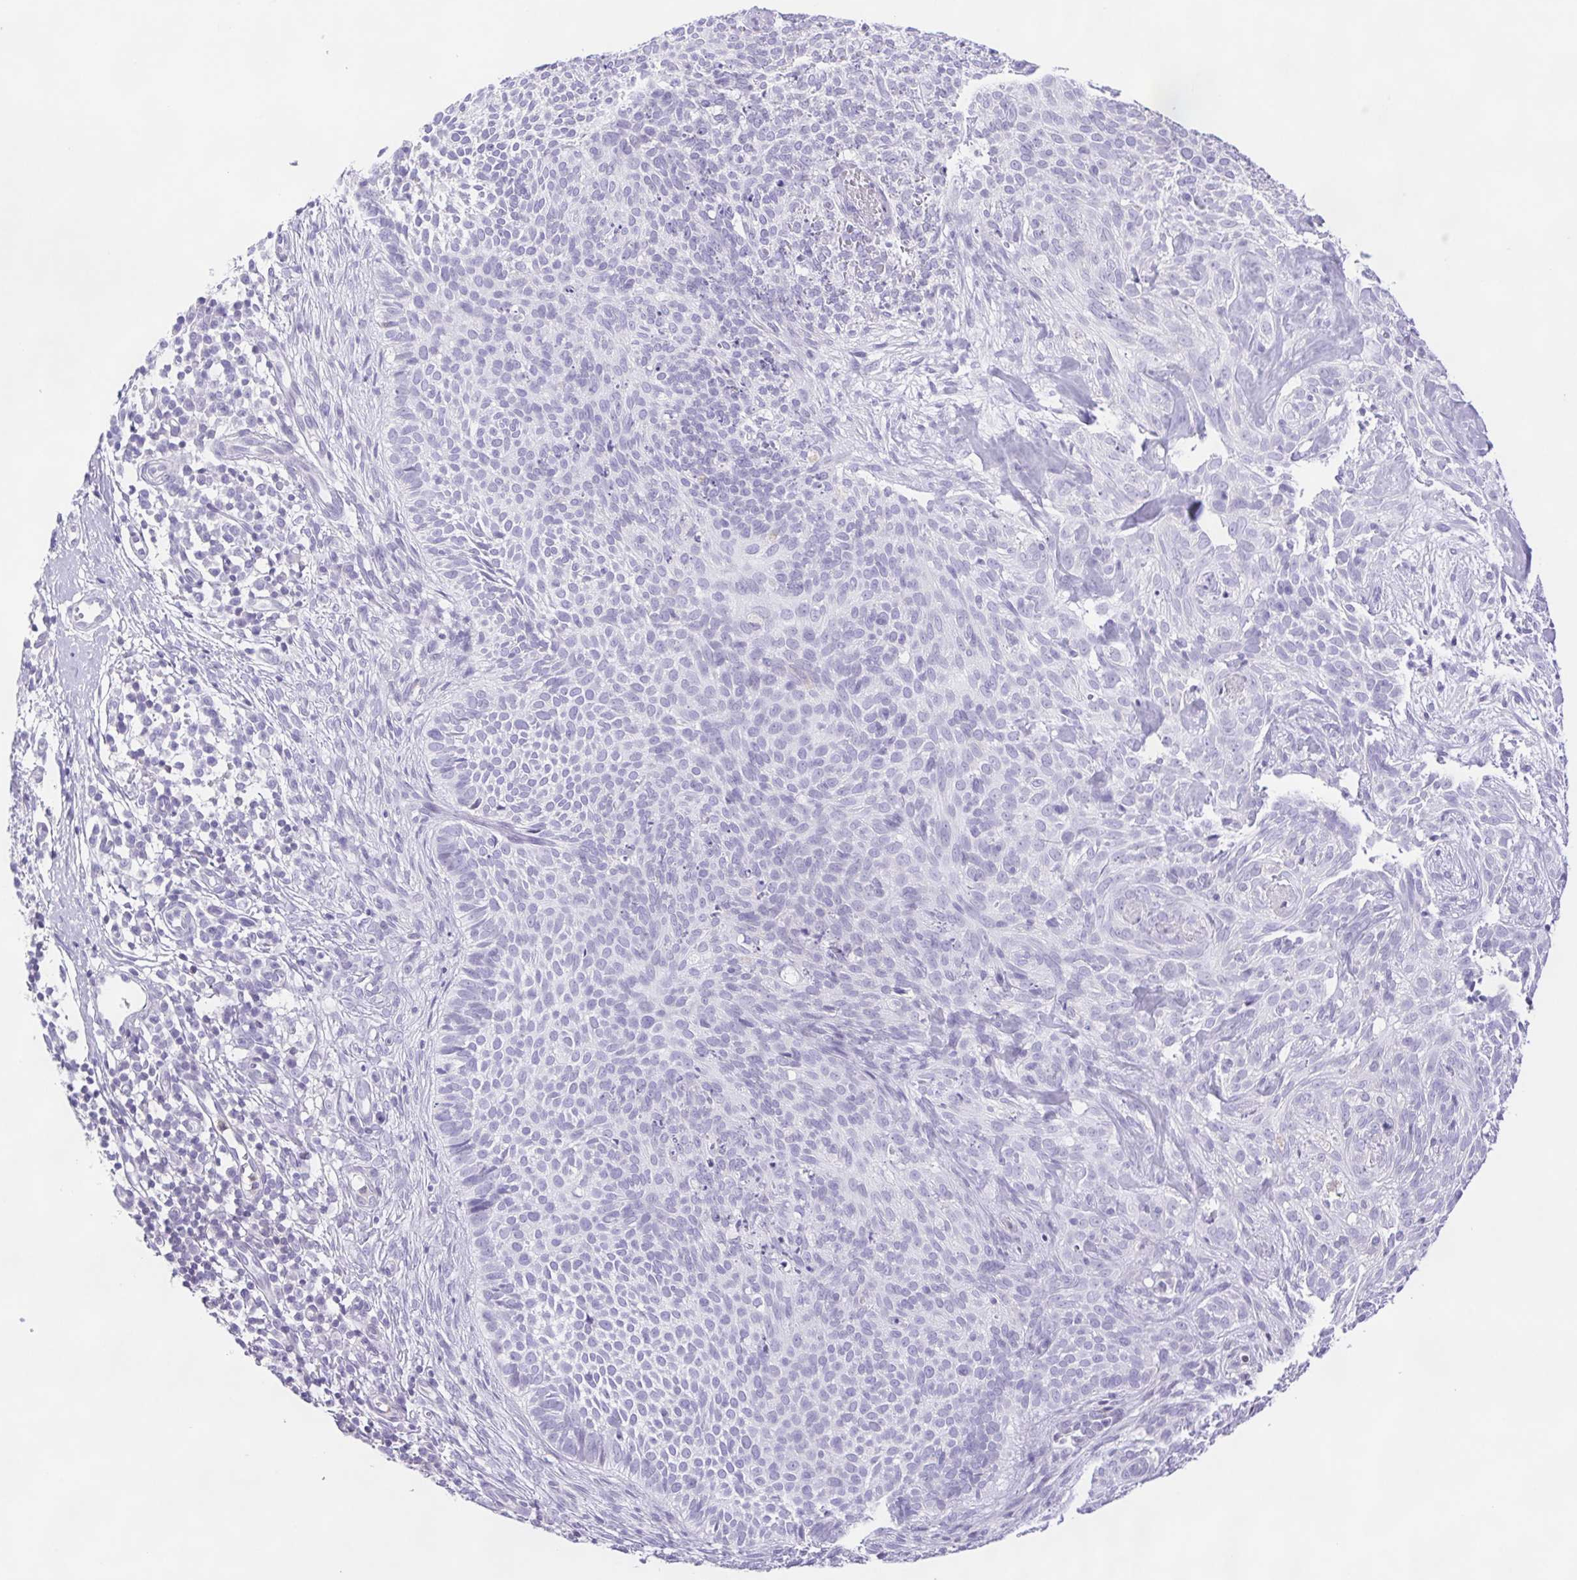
{"staining": {"intensity": "negative", "quantity": "none", "location": "none"}, "tissue": "skin cancer", "cell_type": "Tumor cells", "image_type": "cancer", "snomed": [{"axis": "morphology", "description": "Basal cell carcinoma"}, {"axis": "topography", "description": "Skin"}, {"axis": "topography", "description": "Skin of face"}], "caption": "Immunohistochemistry micrograph of basal cell carcinoma (skin) stained for a protein (brown), which reveals no staining in tumor cells.", "gene": "SYNPR", "patient": {"sex": "female", "age": 82}}